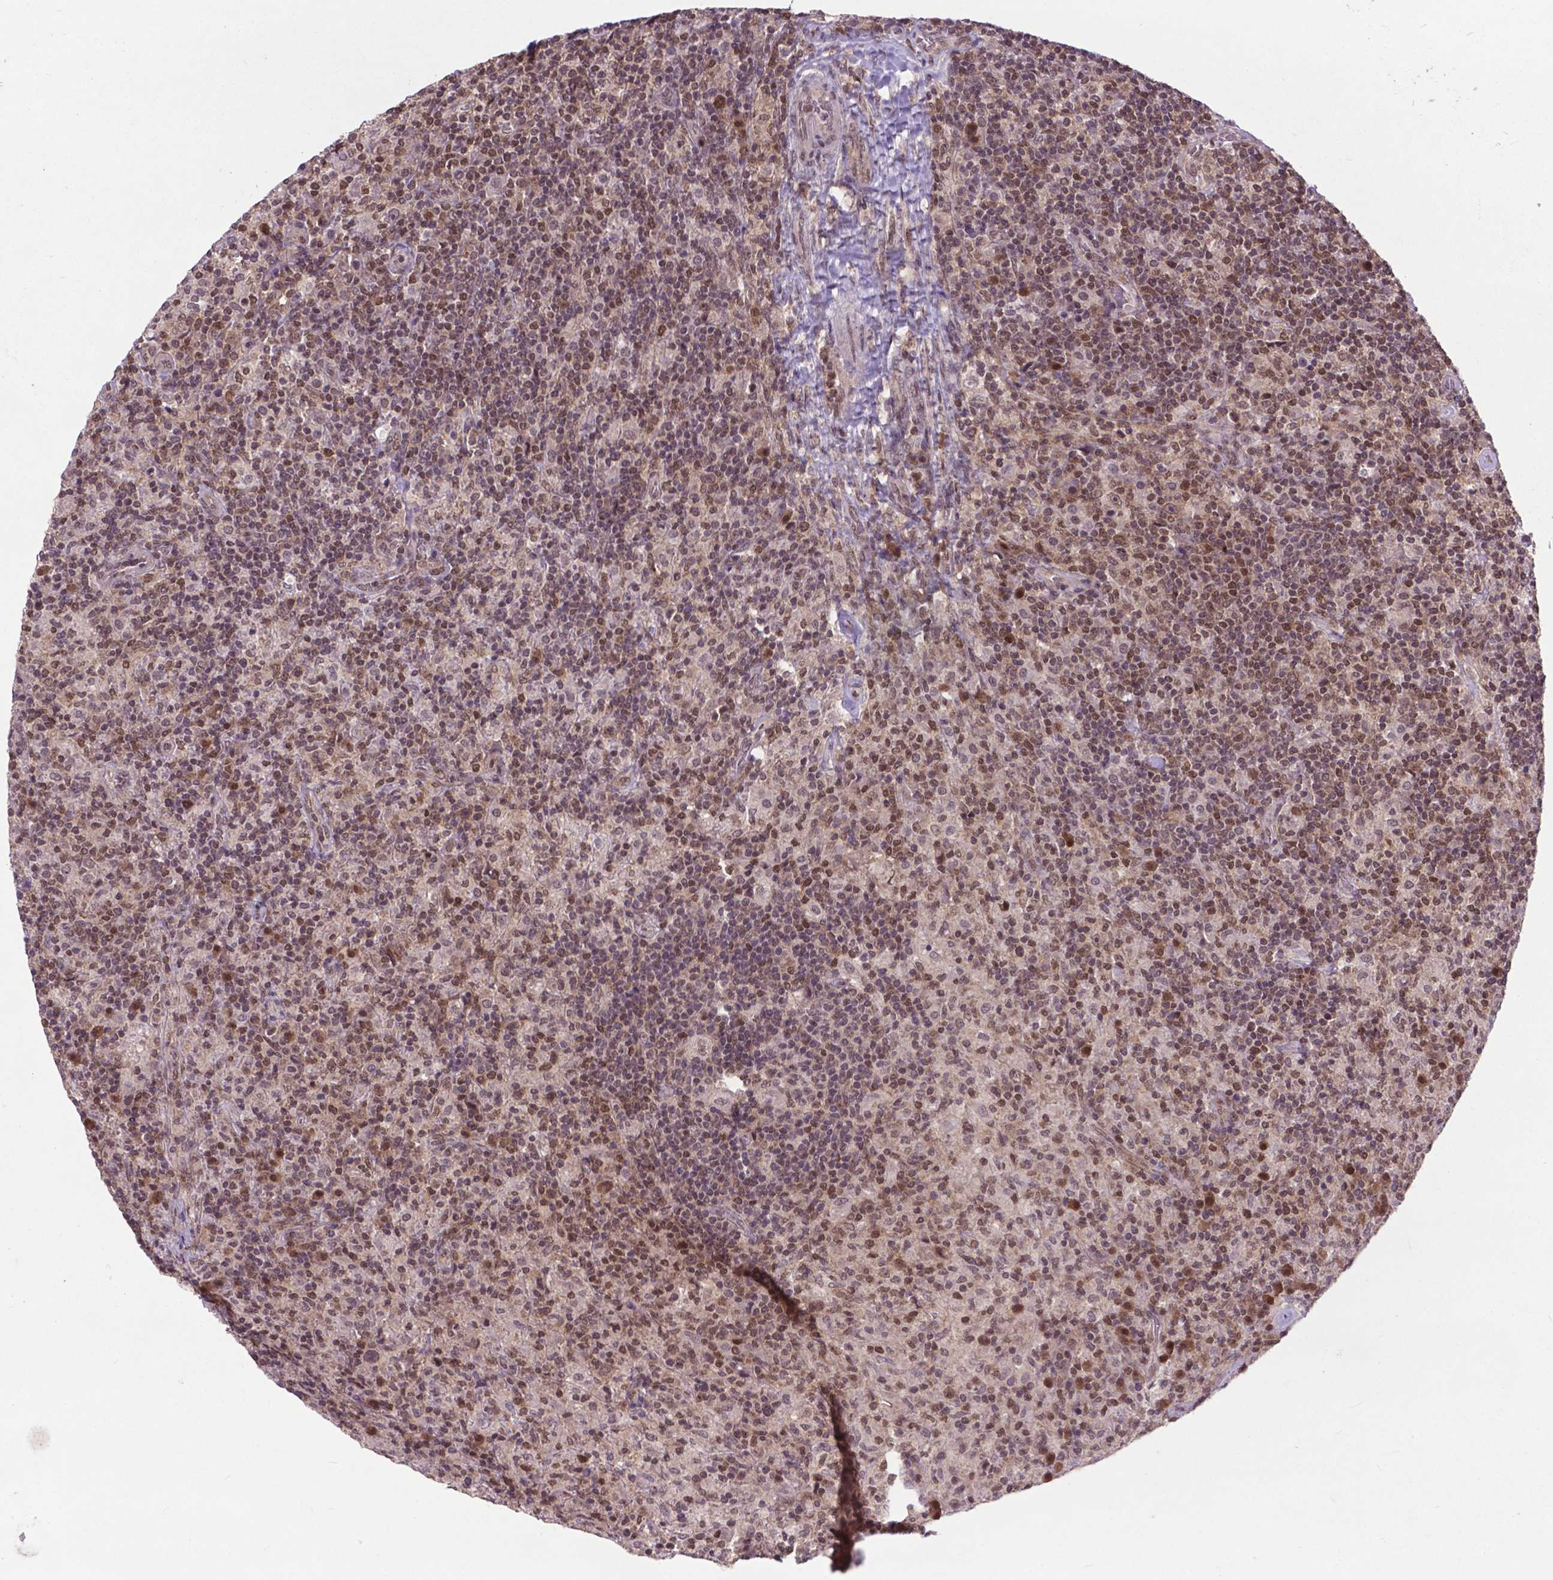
{"staining": {"intensity": "moderate", "quantity": ">75%", "location": "nuclear"}, "tissue": "lymphoma", "cell_type": "Tumor cells", "image_type": "cancer", "snomed": [{"axis": "morphology", "description": "Hodgkin's disease, NOS"}, {"axis": "topography", "description": "Lymph node"}], "caption": "Immunohistochemistry micrograph of neoplastic tissue: human lymphoma stained using immunohistochemistry exhibits medium levels of moderate protein expression localized specifically in the nuclear of tumor cells, appearing as a nuclear brown color.", "gene": "FAF1", "patient": {"sex": "male", "age": 70}}